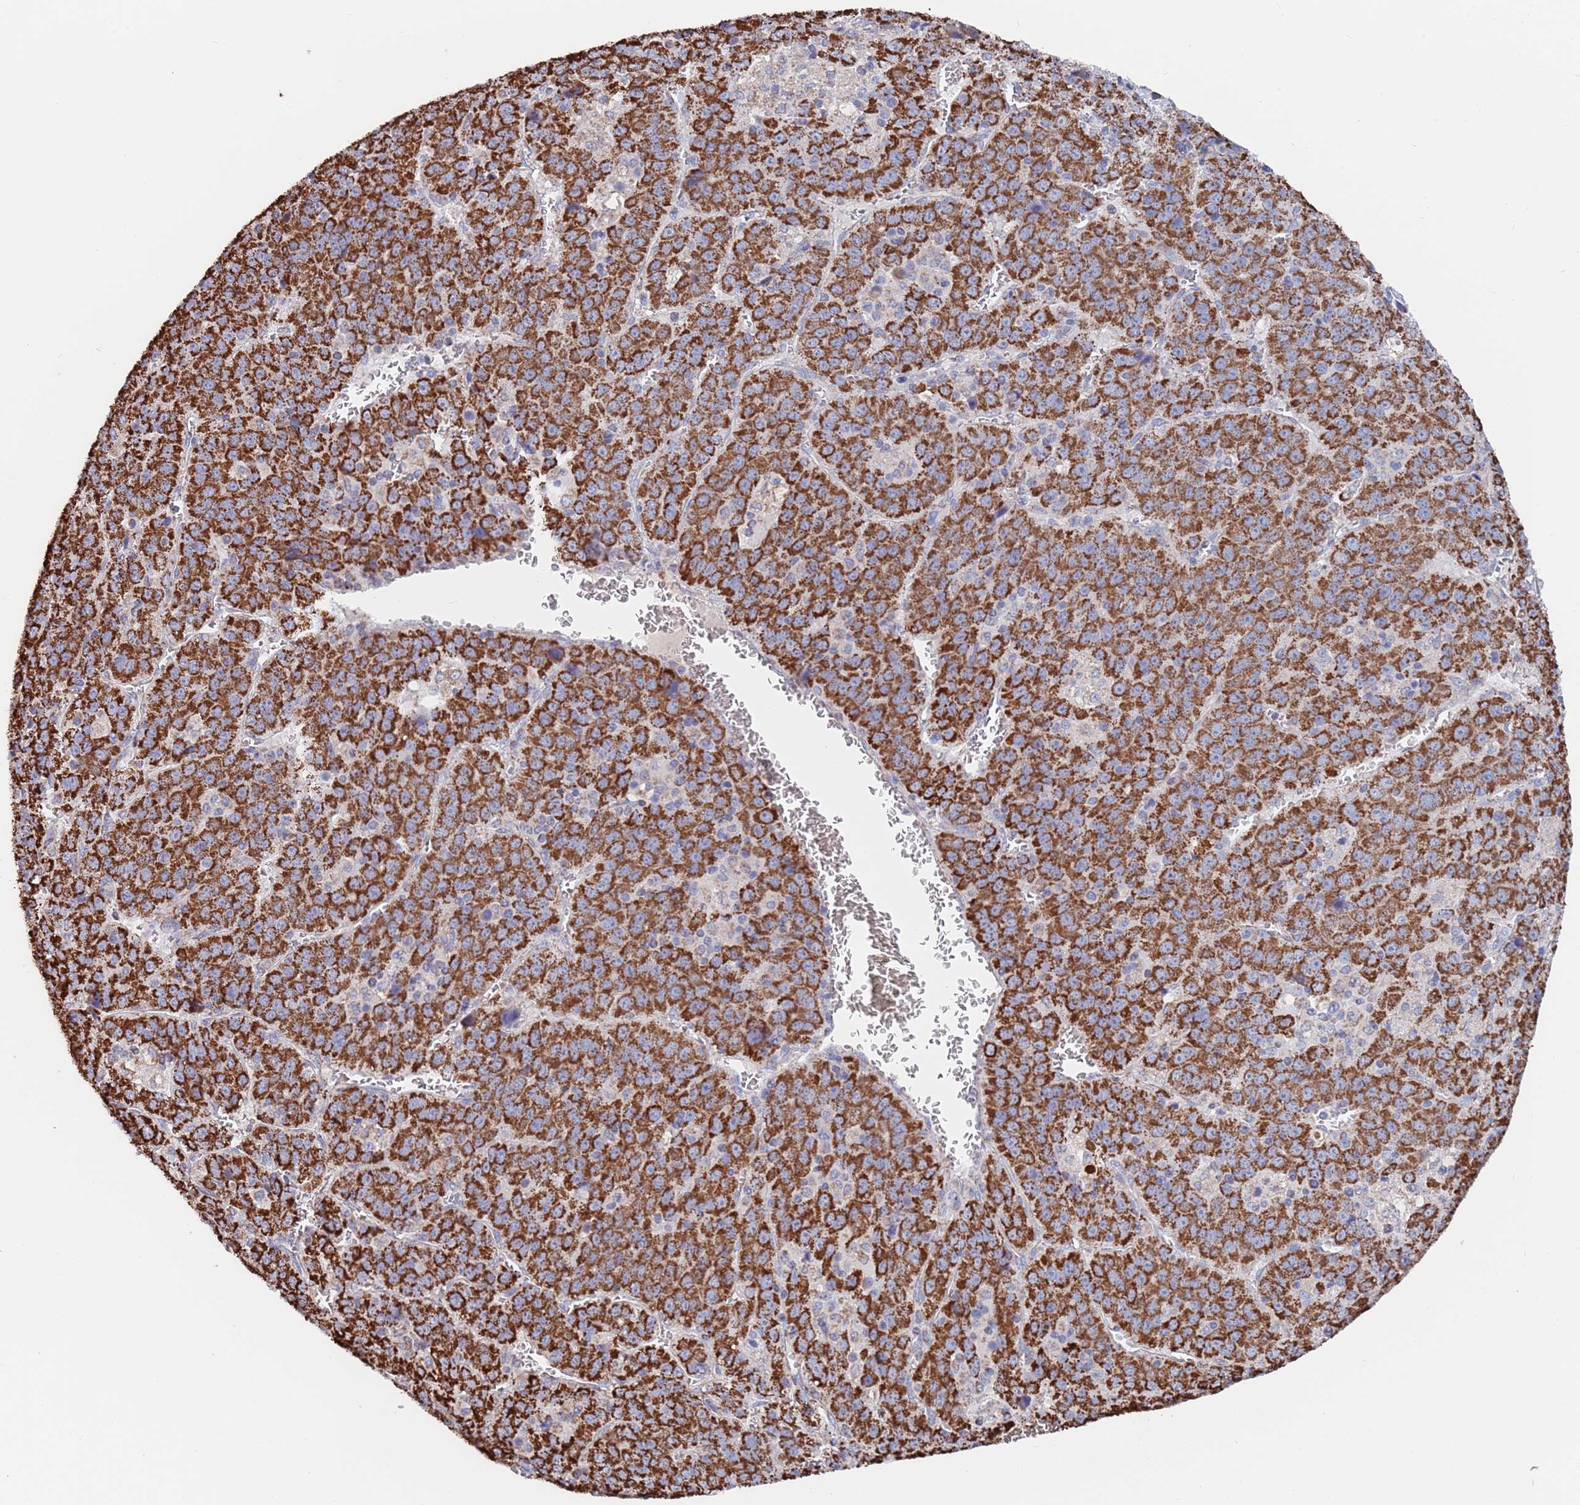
{"staining": {"intensity": "strong", "quantity": ">75%", "location": "cytoplasmic/membranous"}, "tissue": "liver cancer", "cell_type": "Tumor cells", "image_type": "cancer", "snomed": [{"axis": "morphology", "description": "Carcinoma, Hepatocellular, NOS"}, {"axis": "topography", "description": "Liver"}], "caption": "Immunohistochemistry (IHC) (DAB (3,3'-diaminobenzidine)) staining of human liver cancer exhibits strong cytoplasmic/membranous protein positivity in about >75% of tumor cells.", "gene": "PGP", "patient": {"sex": "female", "age": 53}}